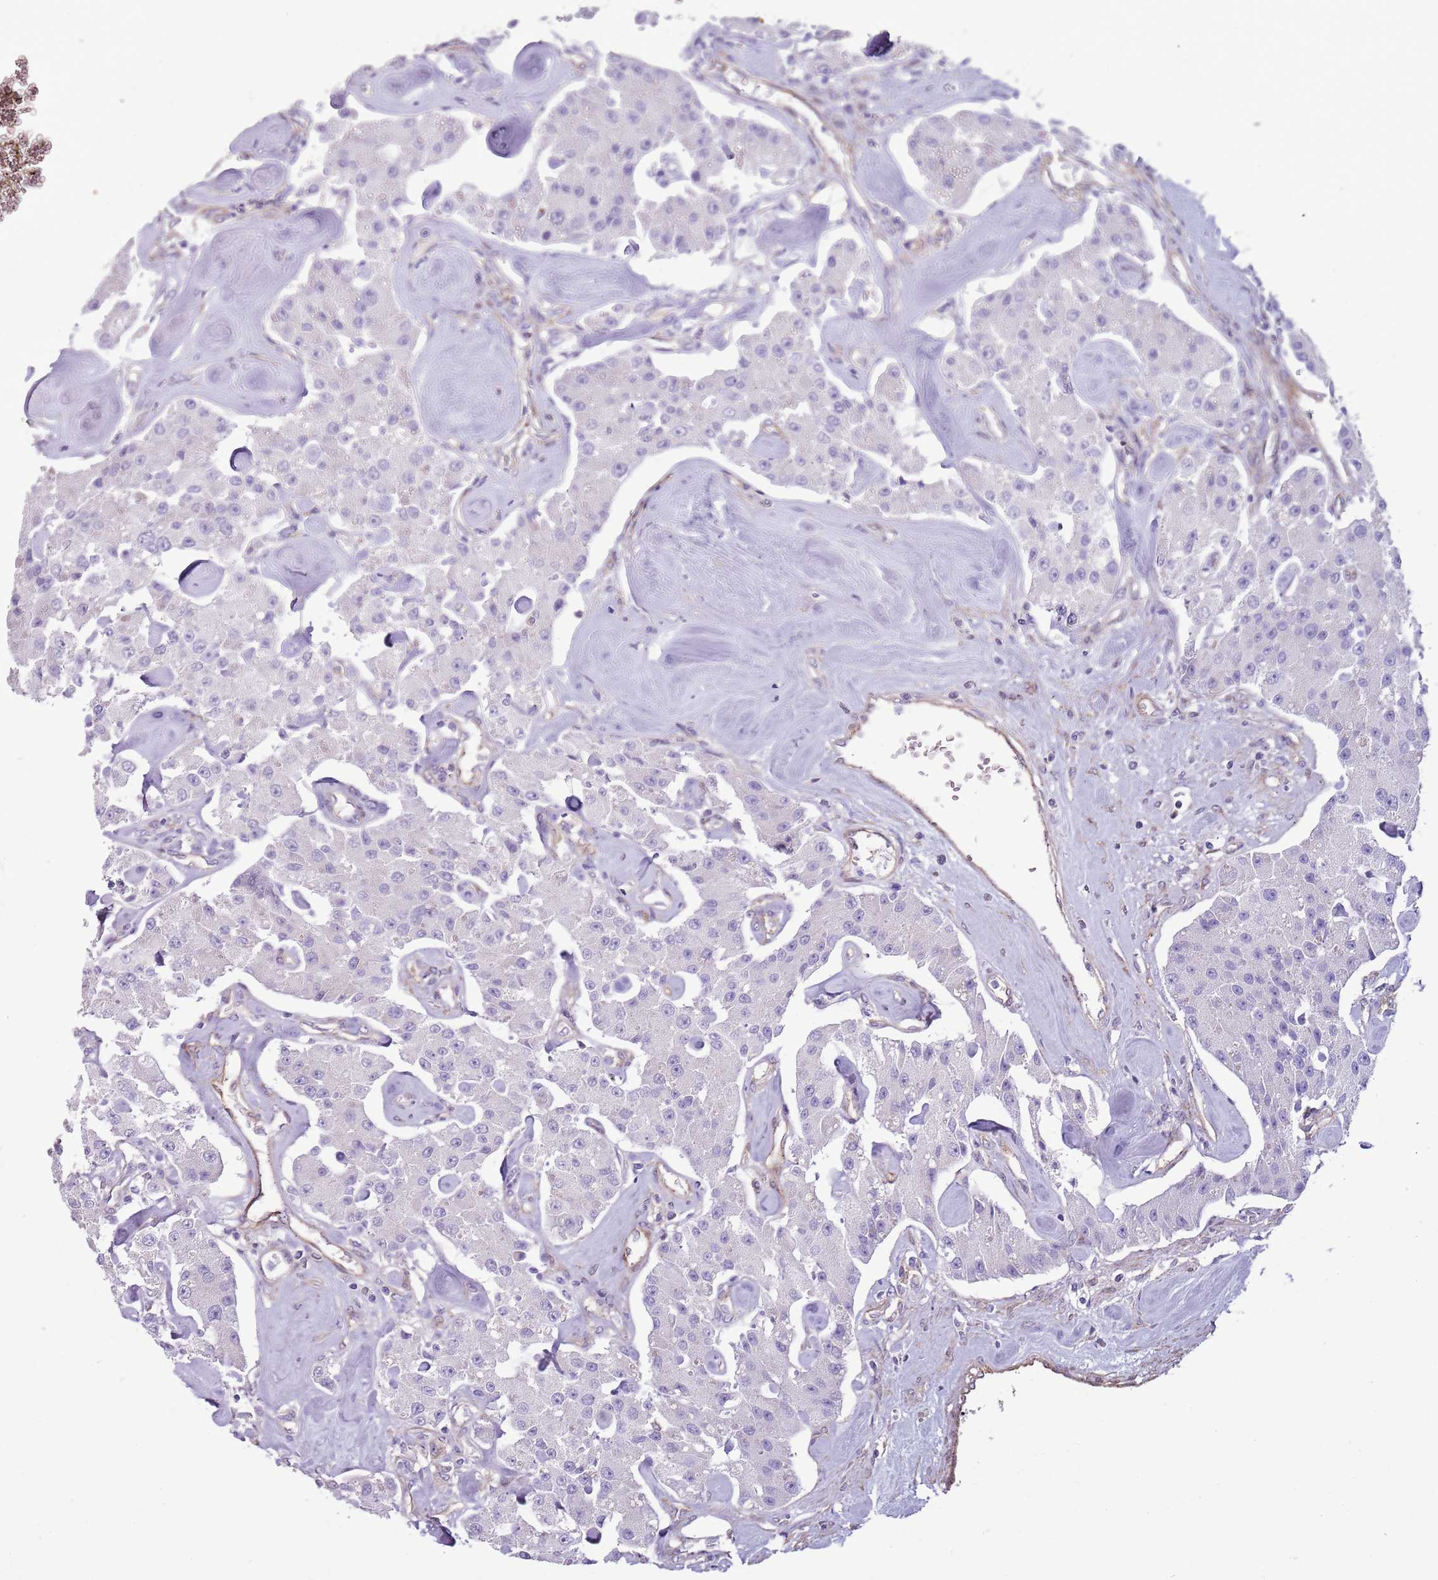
{"staining": {"intensity": "negative", "quantity": "none", "location": "none"}, "tissue": "carcinoid", "cell_type": "Tumor cells", "image_type": "cancer", "snomed": [{"axis": "morphology", "description": "Carcinoid, malignant, NOS"}, {"axis": "topography", "description": "Pancreas"}], "caption": "Tumor cells are negative for brown protein staining in carcinoid (malignant). (DAB IHC visualized using brightfield microscopy, high magnification).", "gene": "SNX1", "patient": {"sex": "male", "age": 41}}